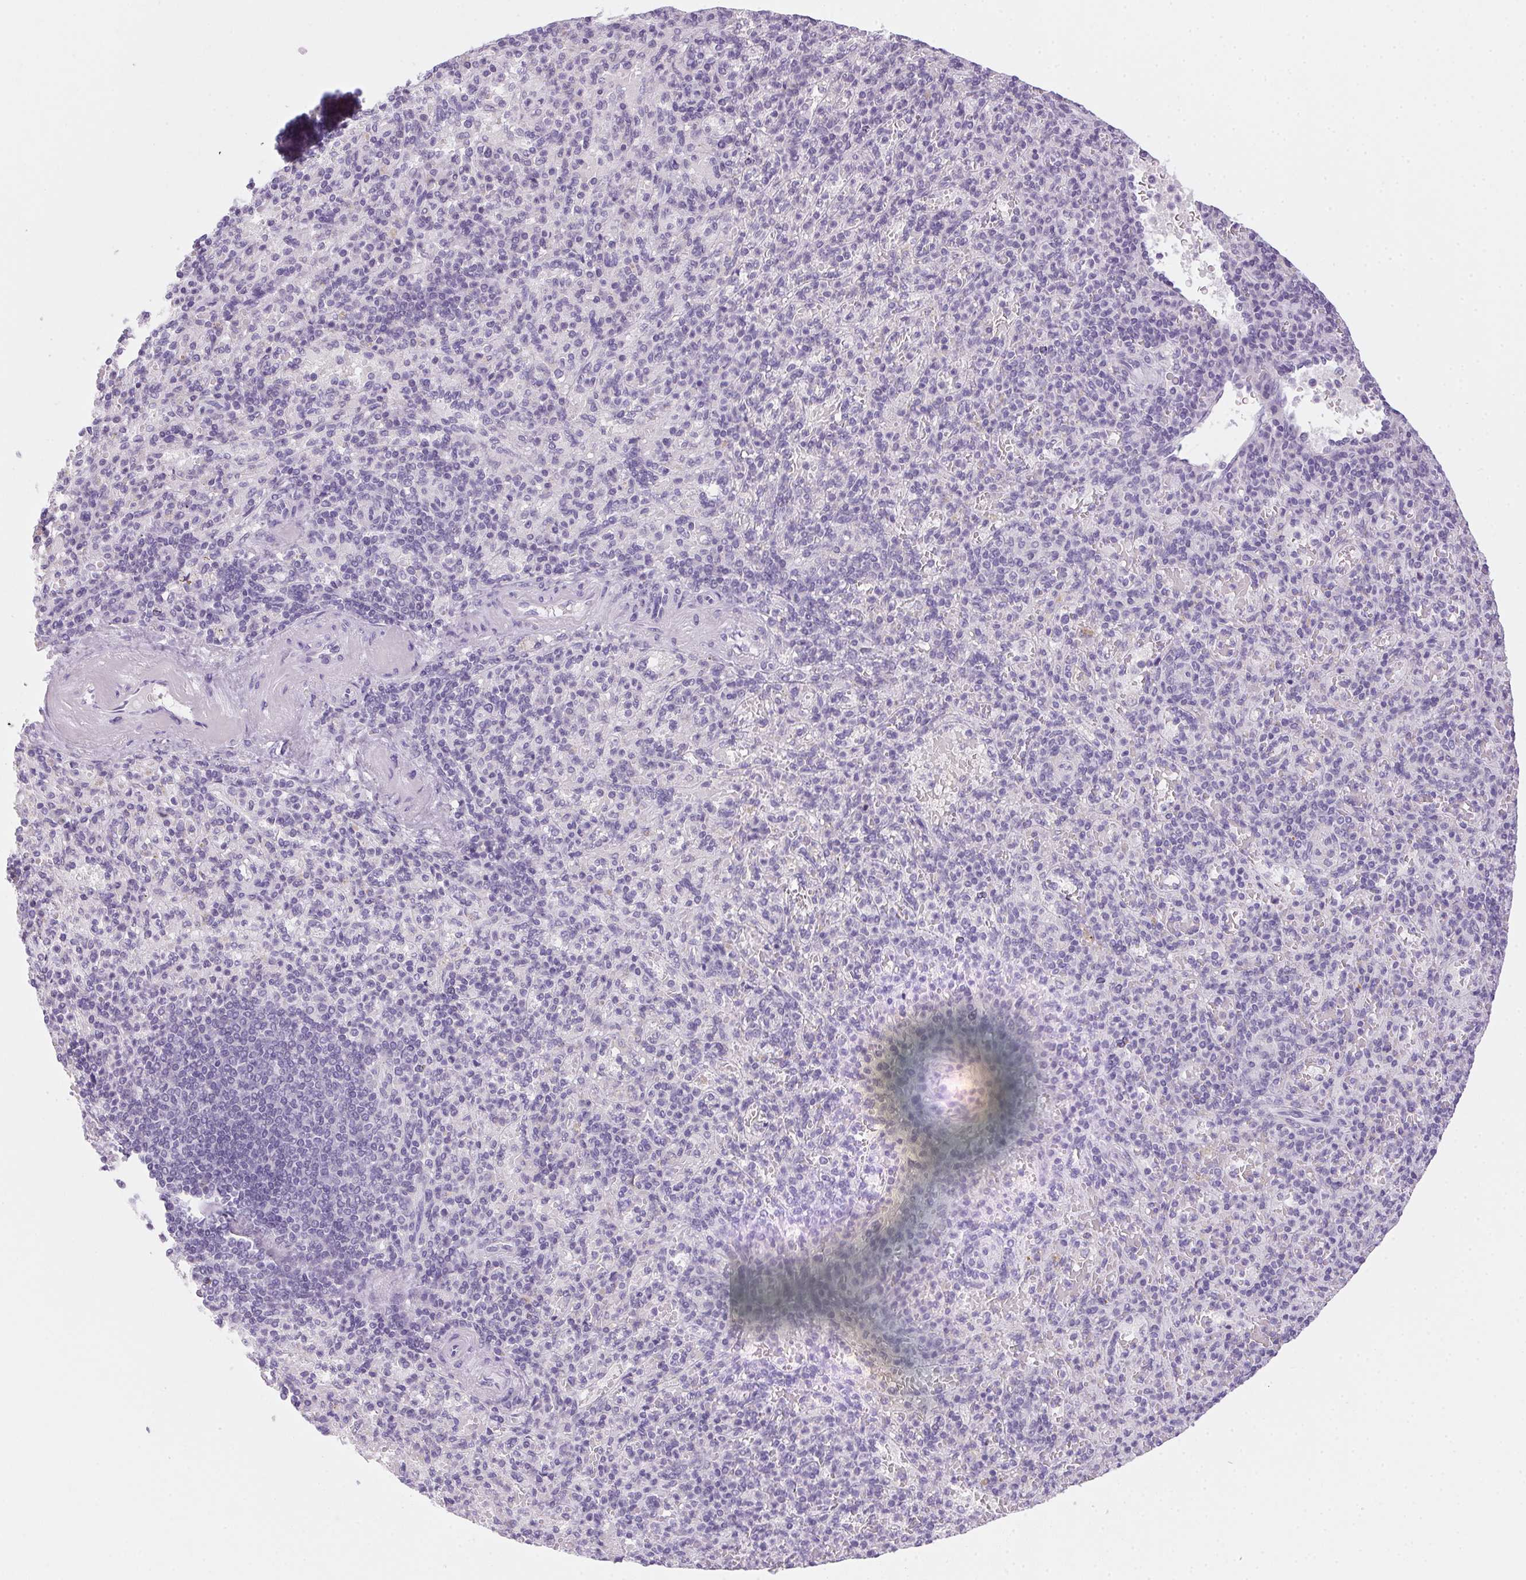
{"staining": {"intensity": "negative", "quantity": "none", "location": "none"}, "tissue": "spleen", "cell_type": "Cells in red pulp", "image_type": "normal", "snomed": [{"axis": "morphology", "description": "Normal tissue, NOS"}, {"axis": "topography", "description": "Spleen"}], "caption": "IHC image of benign spleen: spleen stained with DAB (3,3'-diaminobenzidine) exhibits no significant protein staining in cells in red pulp.", "gene": "POPDC2", "patient": {"sex": "female", "age": 74}}